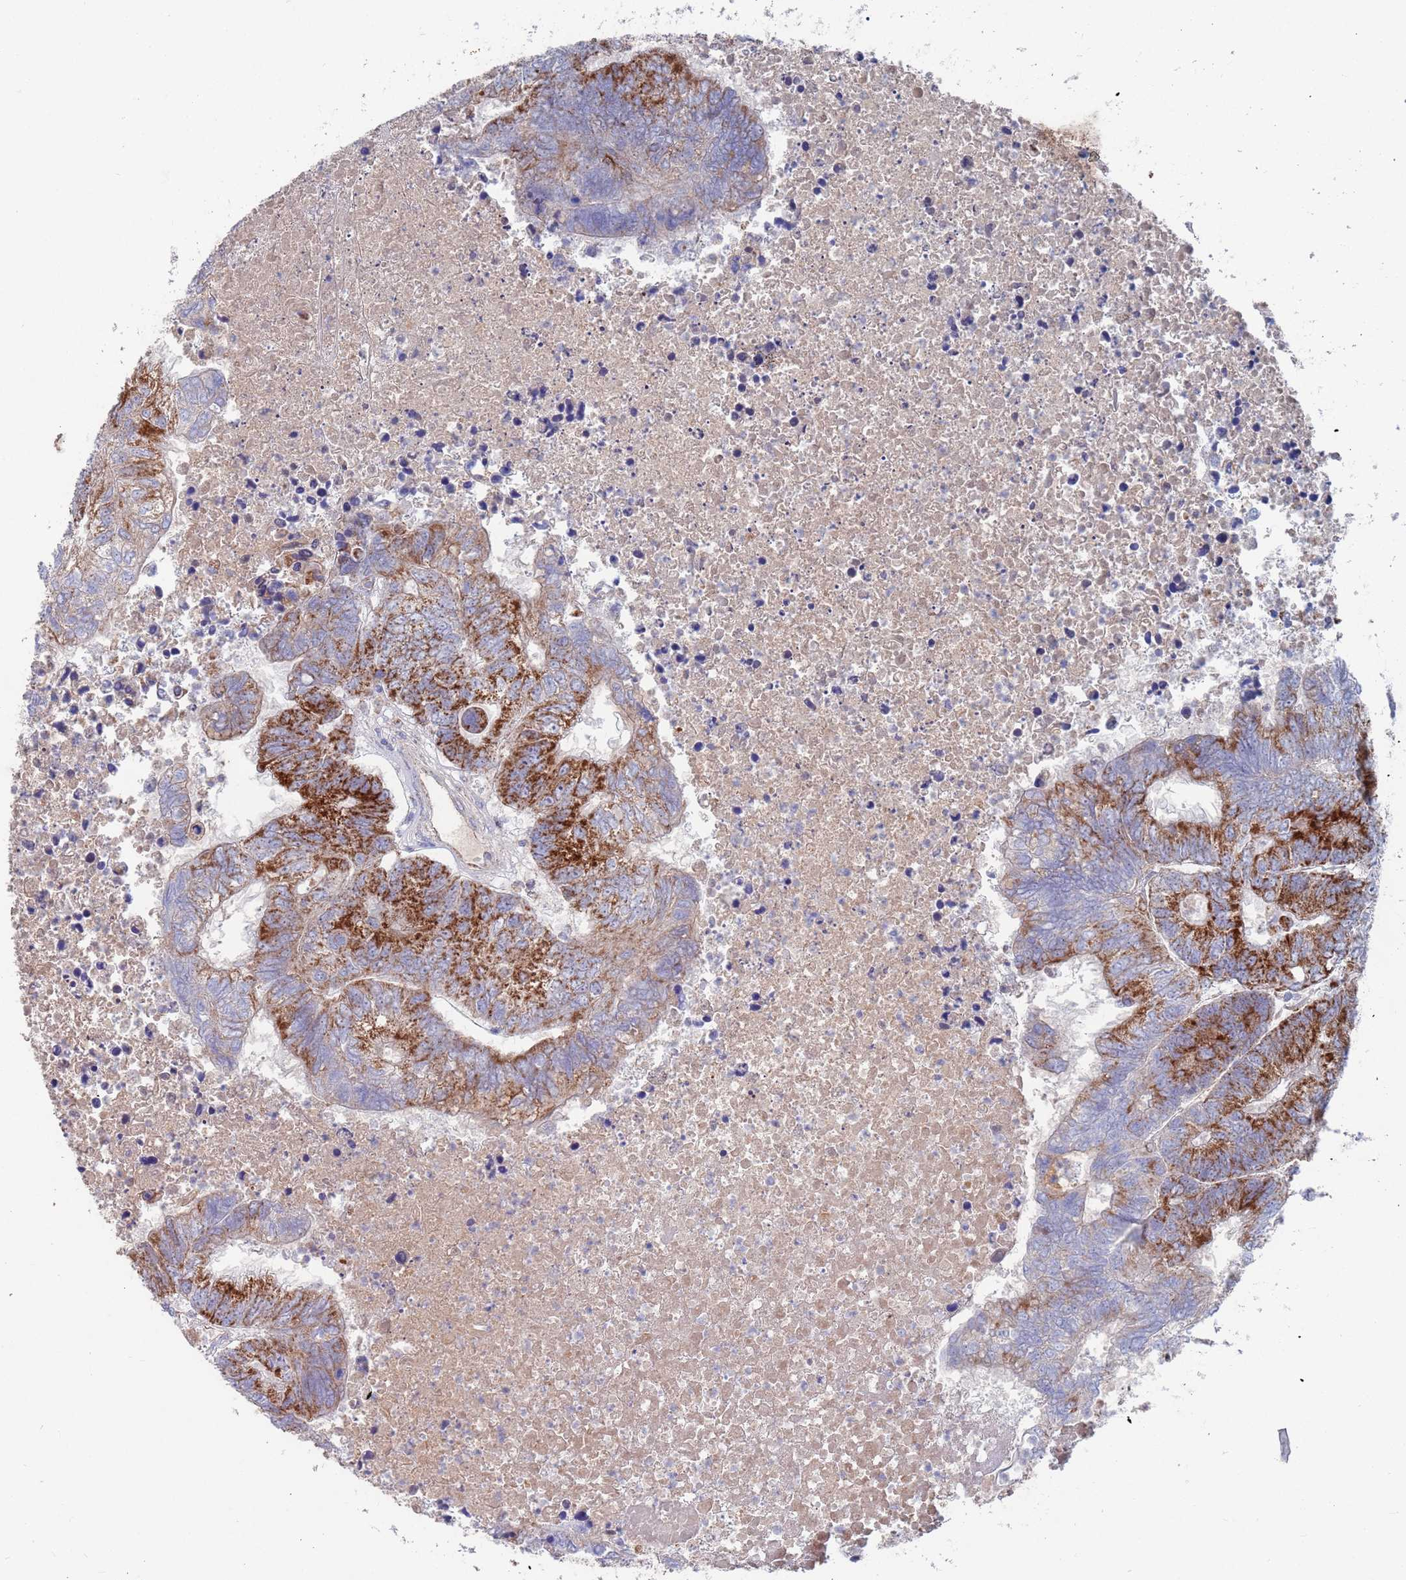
{"staining": {"intensity": "strong", "quantity": "25%-75%", "location": "cytoplasmic/membranous"}, "tissue": "colorectal cancer", "cell_type": "Tumor cells", "image_type": "cancer", "snomed": [{"axis": "morphology", "description": "Adenocarcinoma, NOS"}, {"axis": "topography", "description": "Colon"}], "caption": "Tumor cells show high levels of strong cytoplasmic/membranous staining in about 25%-75% of cells in colorectal cancer (adenocarcinoma).", "gene": "MRPL22", "patient": {"sex": "female", "age": 48}}